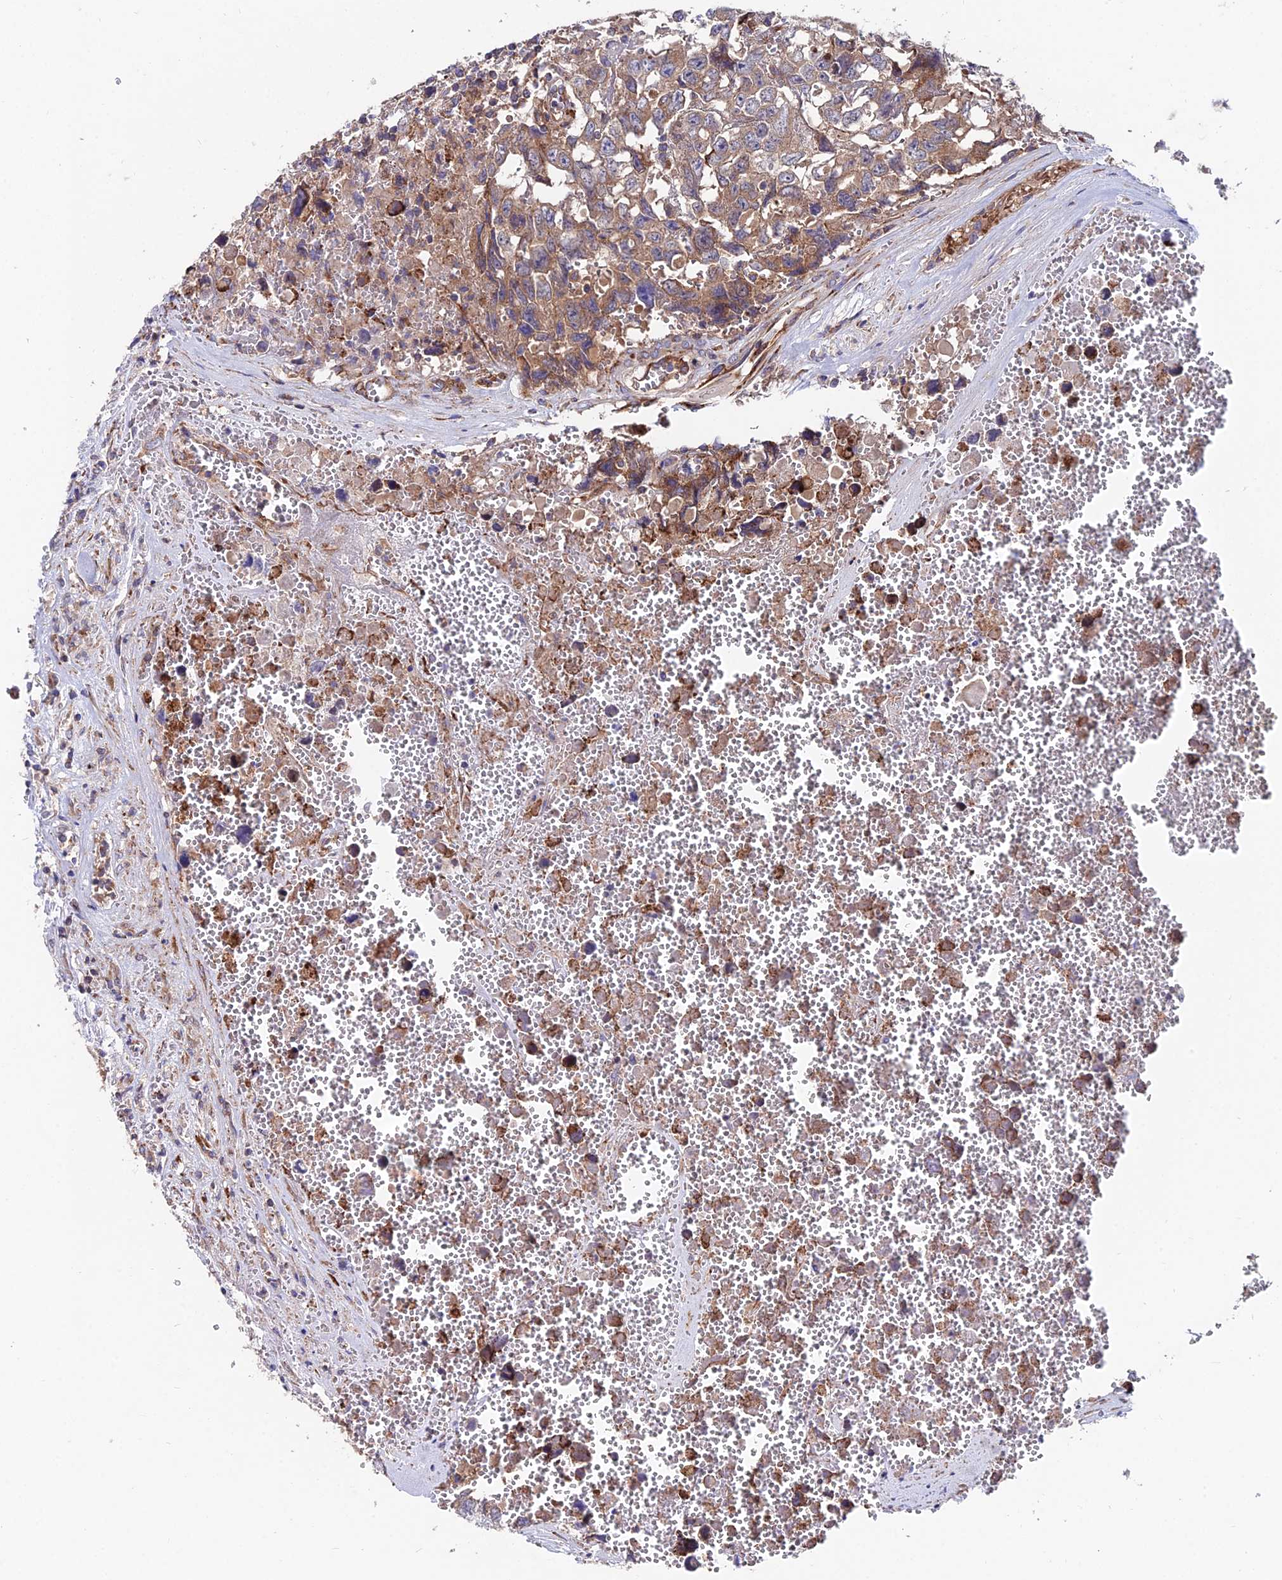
{"staining": {"intensity": "moderate", "quantity": ">75%", "location": "cytoplasmic/membranous"}, "tissue": "testis cancer", "cell_type": "Tumor cells", "image_type": "cancer", "snomed": [{"axis": "morphology", "description": "Carcinoma, Embryonal, NOS"}, {"axis": "topography", "description": "Testis"}], "caption": "DAB (3,3'-diaminobenzidine) immunohistochemical staining of human testis cancer shows moderate cytoplasmic/membranous protein staining in approximately >75% of tumor cells.", "gene": "EIF3K", "patient": {"sex": "male", "age": 31}}